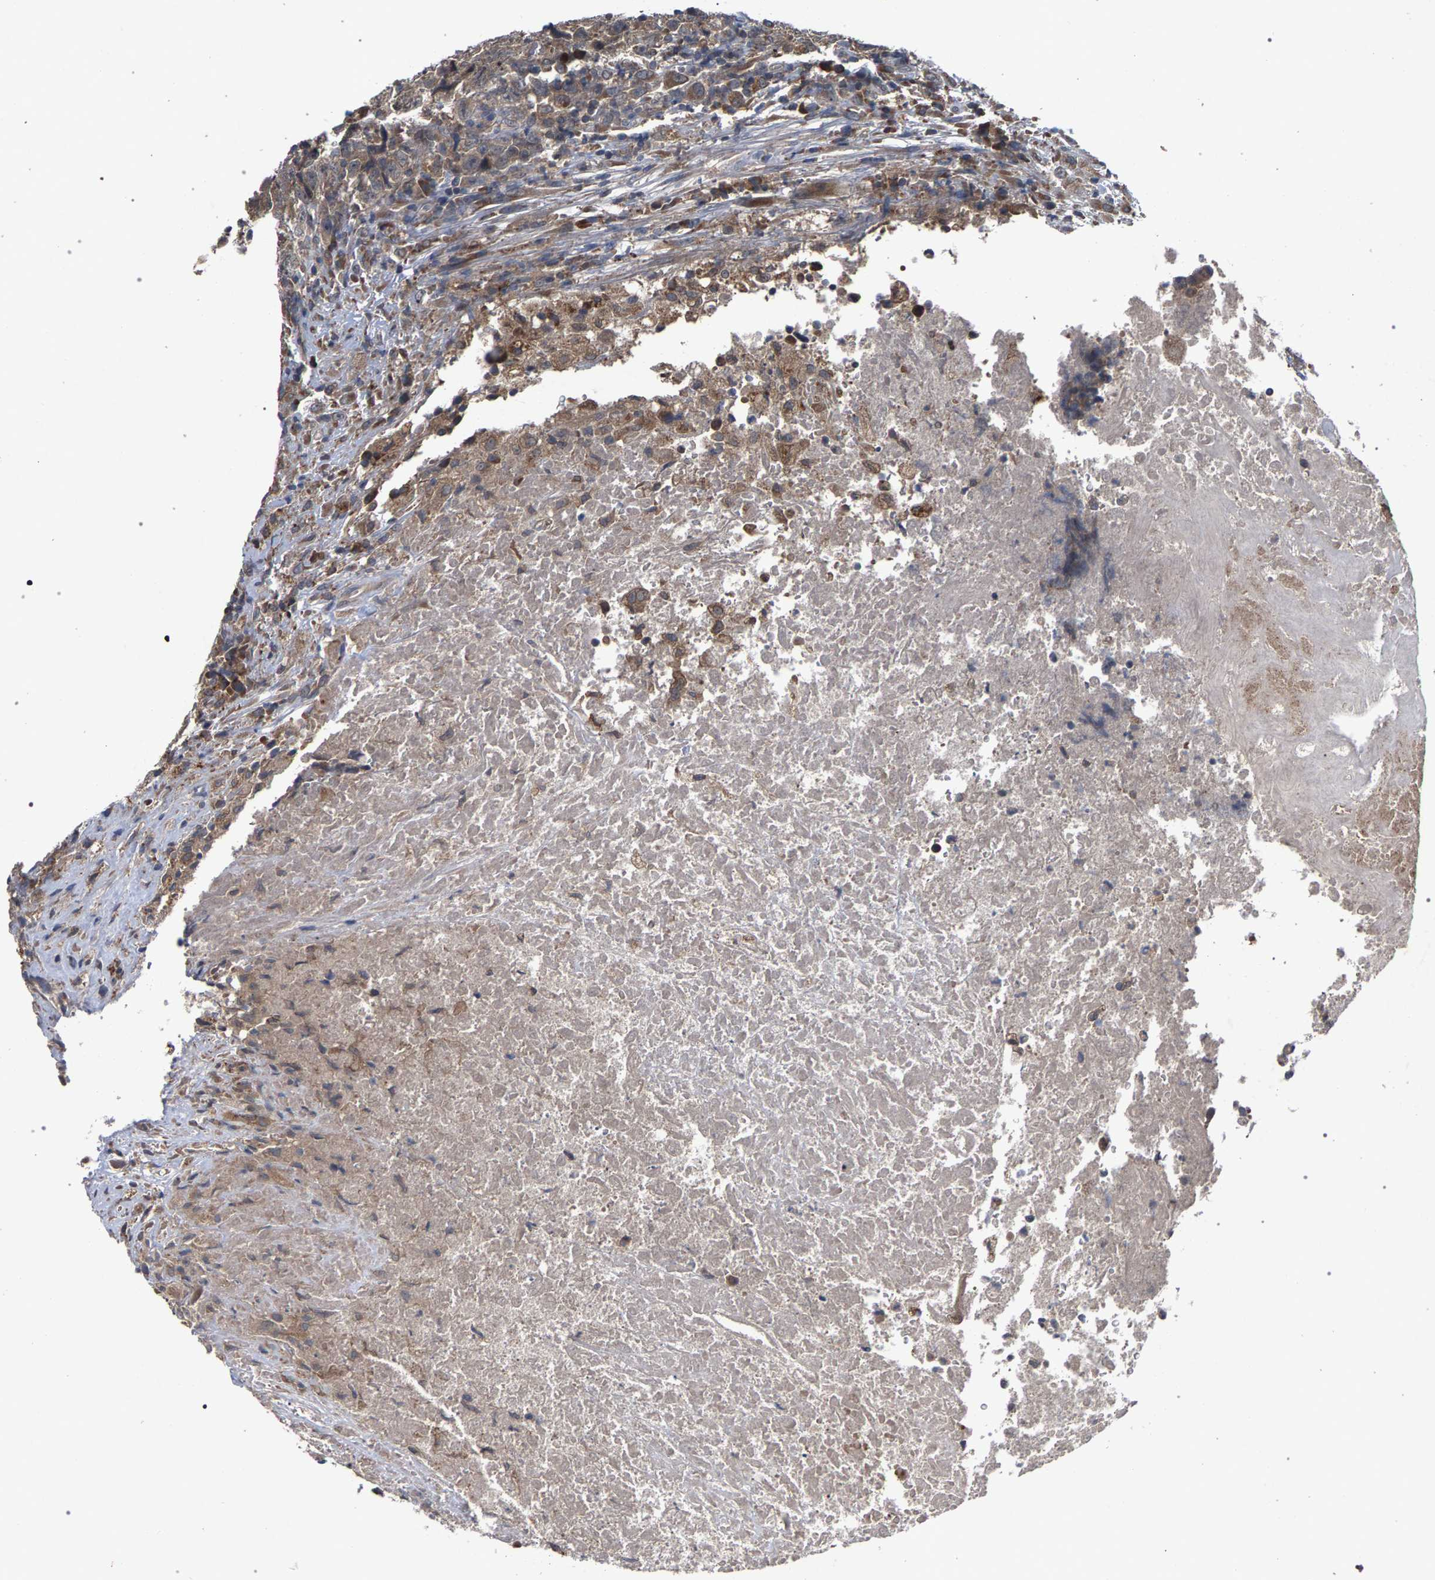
{"staining": {"intensity": "moderate", "quantity": ">75%", "location": "cytoplasmic/membranous"}, "tissue": "testis cancer", "cell_type": "Tumor cells", "image_type": "cancer", "snomed": [{"axis": "morphology", "description": "Necrosis, NOS"}, {"axis": "morphology", "description": "Carcinoma, Embryonal, NOS"}, {"axis": "topography", "description": "Testis"}], "caption": "IHC (DAB) staining of human embryonal carcinoma (testis) shows moderate cytoplasmic/membranous protein positivity in about >75% of tumor cells. Nuclei are stained in blue.", "gene": "SLC4A4", "patient": {"sex": "male", "age": 19}}